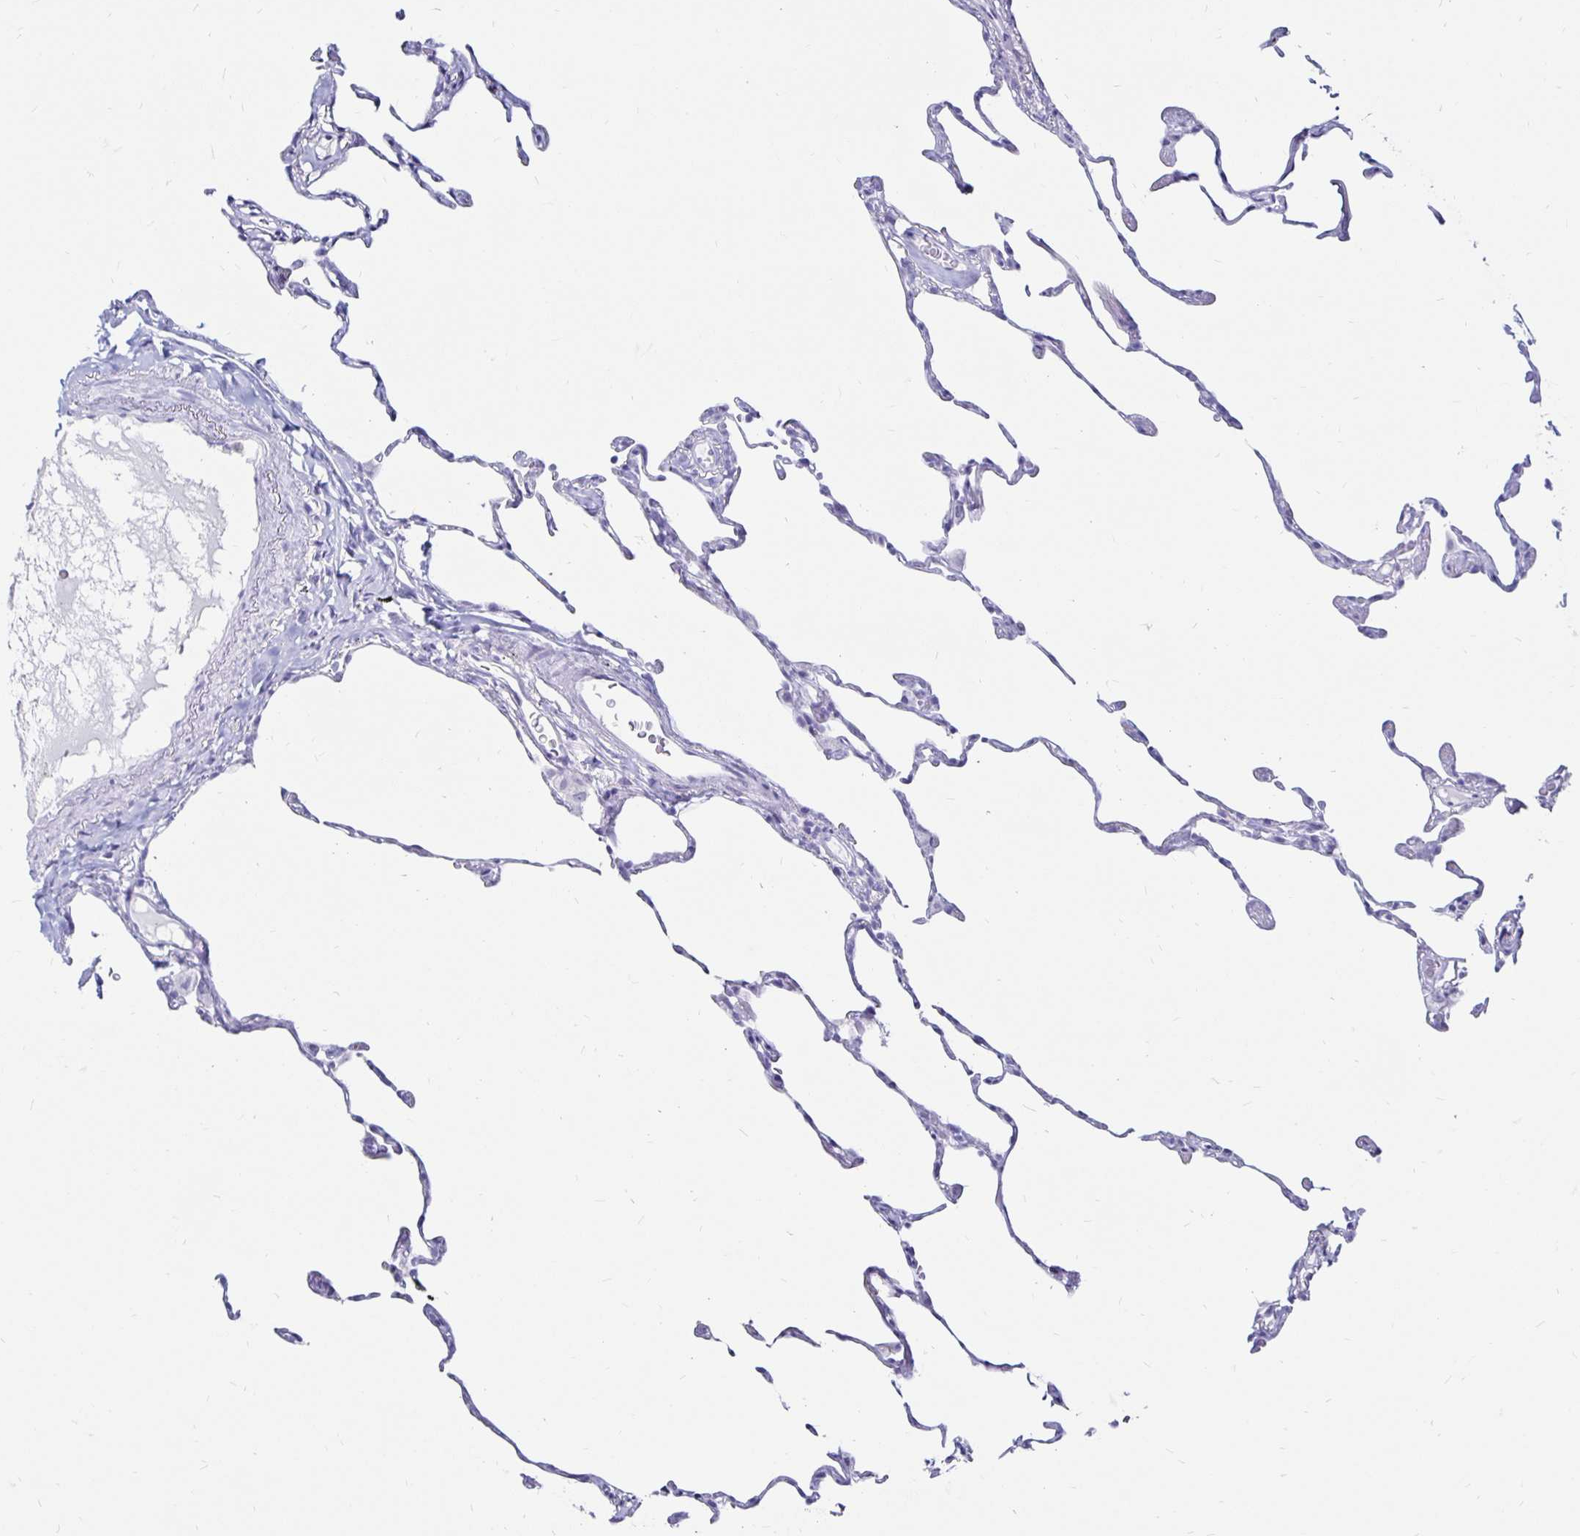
{"staining": {"intensity": "negative", "quantity": "none", "location": "none"}, "tissue": "lung", "cell_type": "Alveolar cells", "image_type": "normal", "snomed": [{"axis": "morphology", "description": "Normal tissue, NOS"}, {"axis": "topography", "description": "Lung"}], "caption": "IHC image of benign human lung stained for a protein (brown), which shows no expression in alveolar cells.", "gene": "TIMP1", "patient": {"sex": "female", "age": 57}}